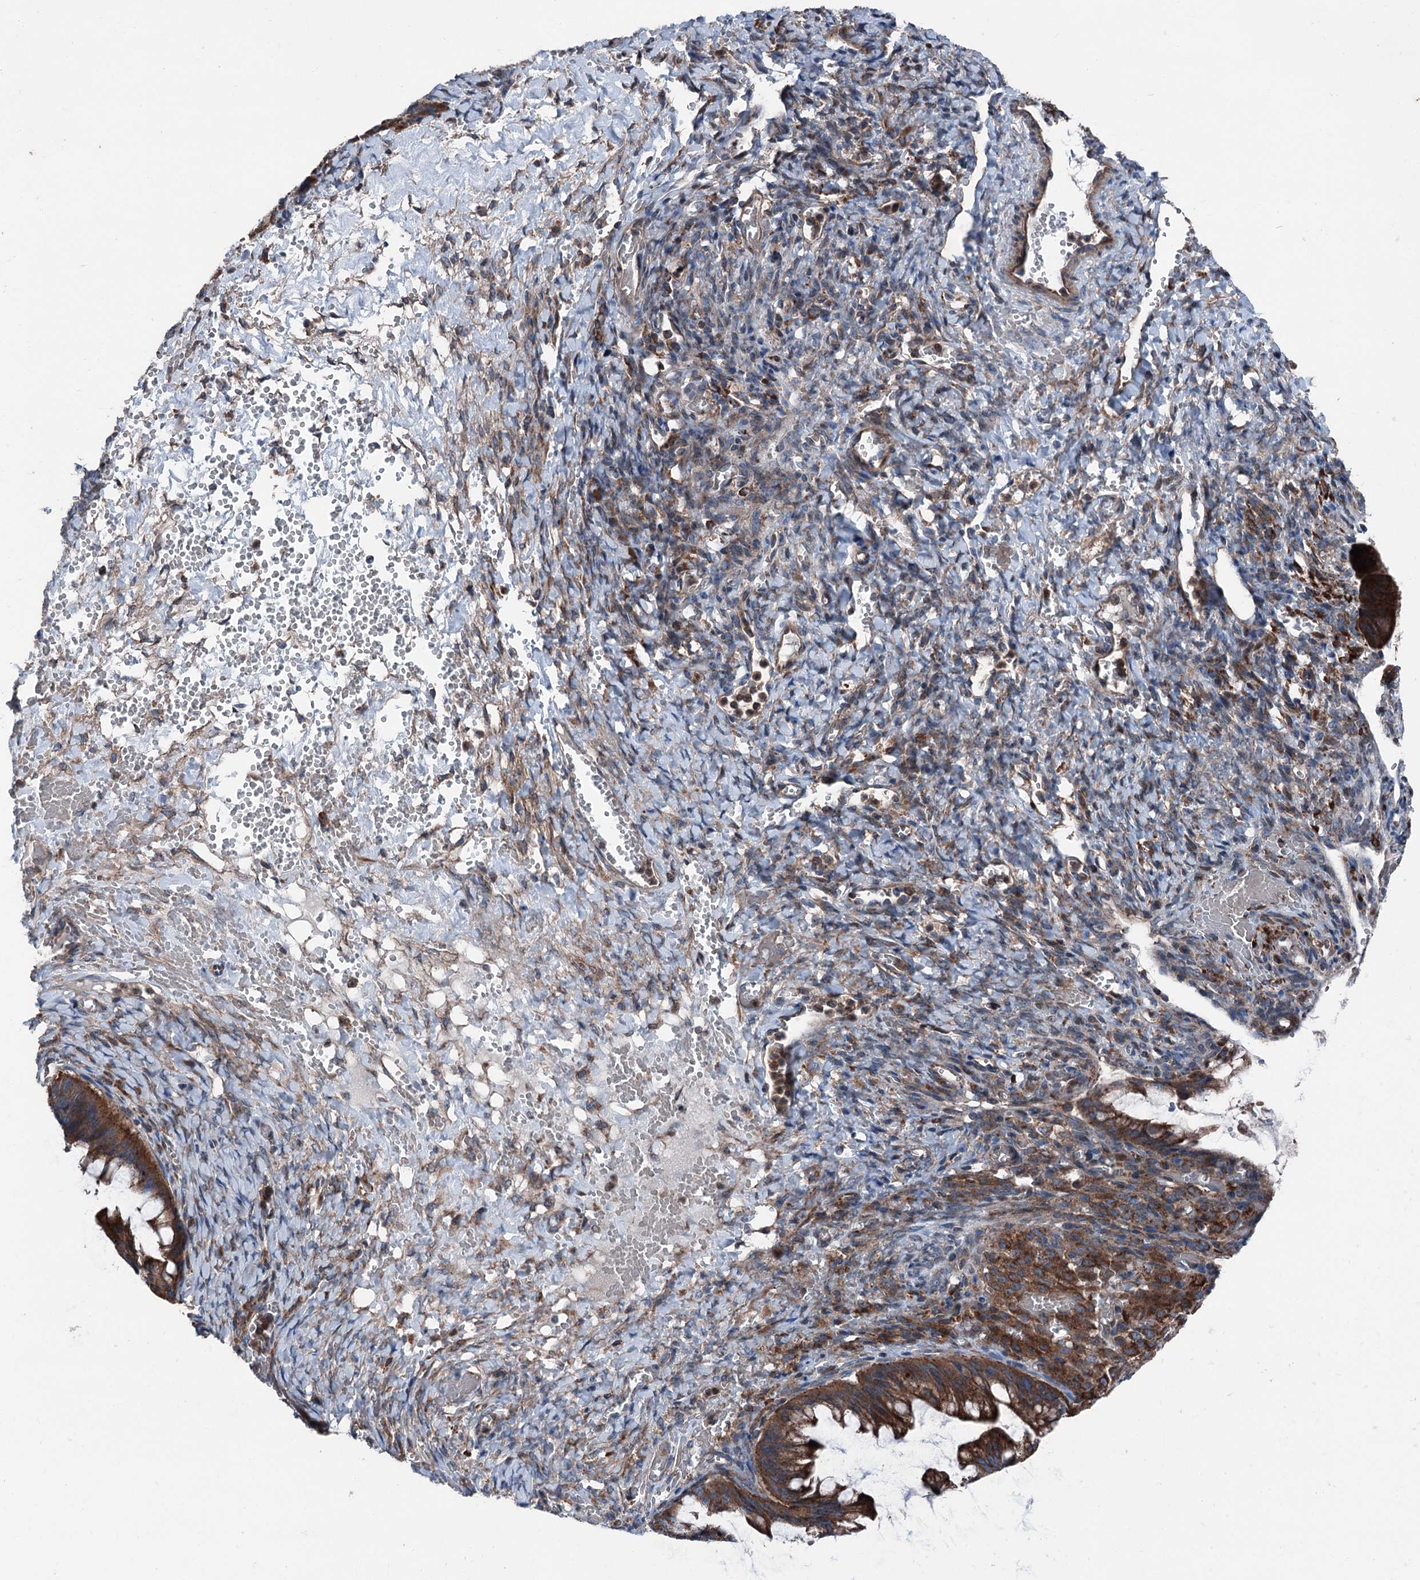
{"staining": {"intensity": "strong", "quantity": ">75%", "location": "cytoplasmic/membranous"}, "tissue": "ovarian cancer", "cell_type": "Tumor cells", "image_type": "cancer", "snomed": [{"axis": "morphology", "description": "Cystadenocarcinoma, mucinous, NOS"}, {"axis": "topography", "description": "Ovary"}], "caption": "IHC image of ovarian cancer stained for a protein (brown), which reveals high levels of strong cytoplasmic/membranous positivity in approximately >75% of tumor cells.", "gene": "RUFY1", "patient": {"sex": "female", "age": 73}}